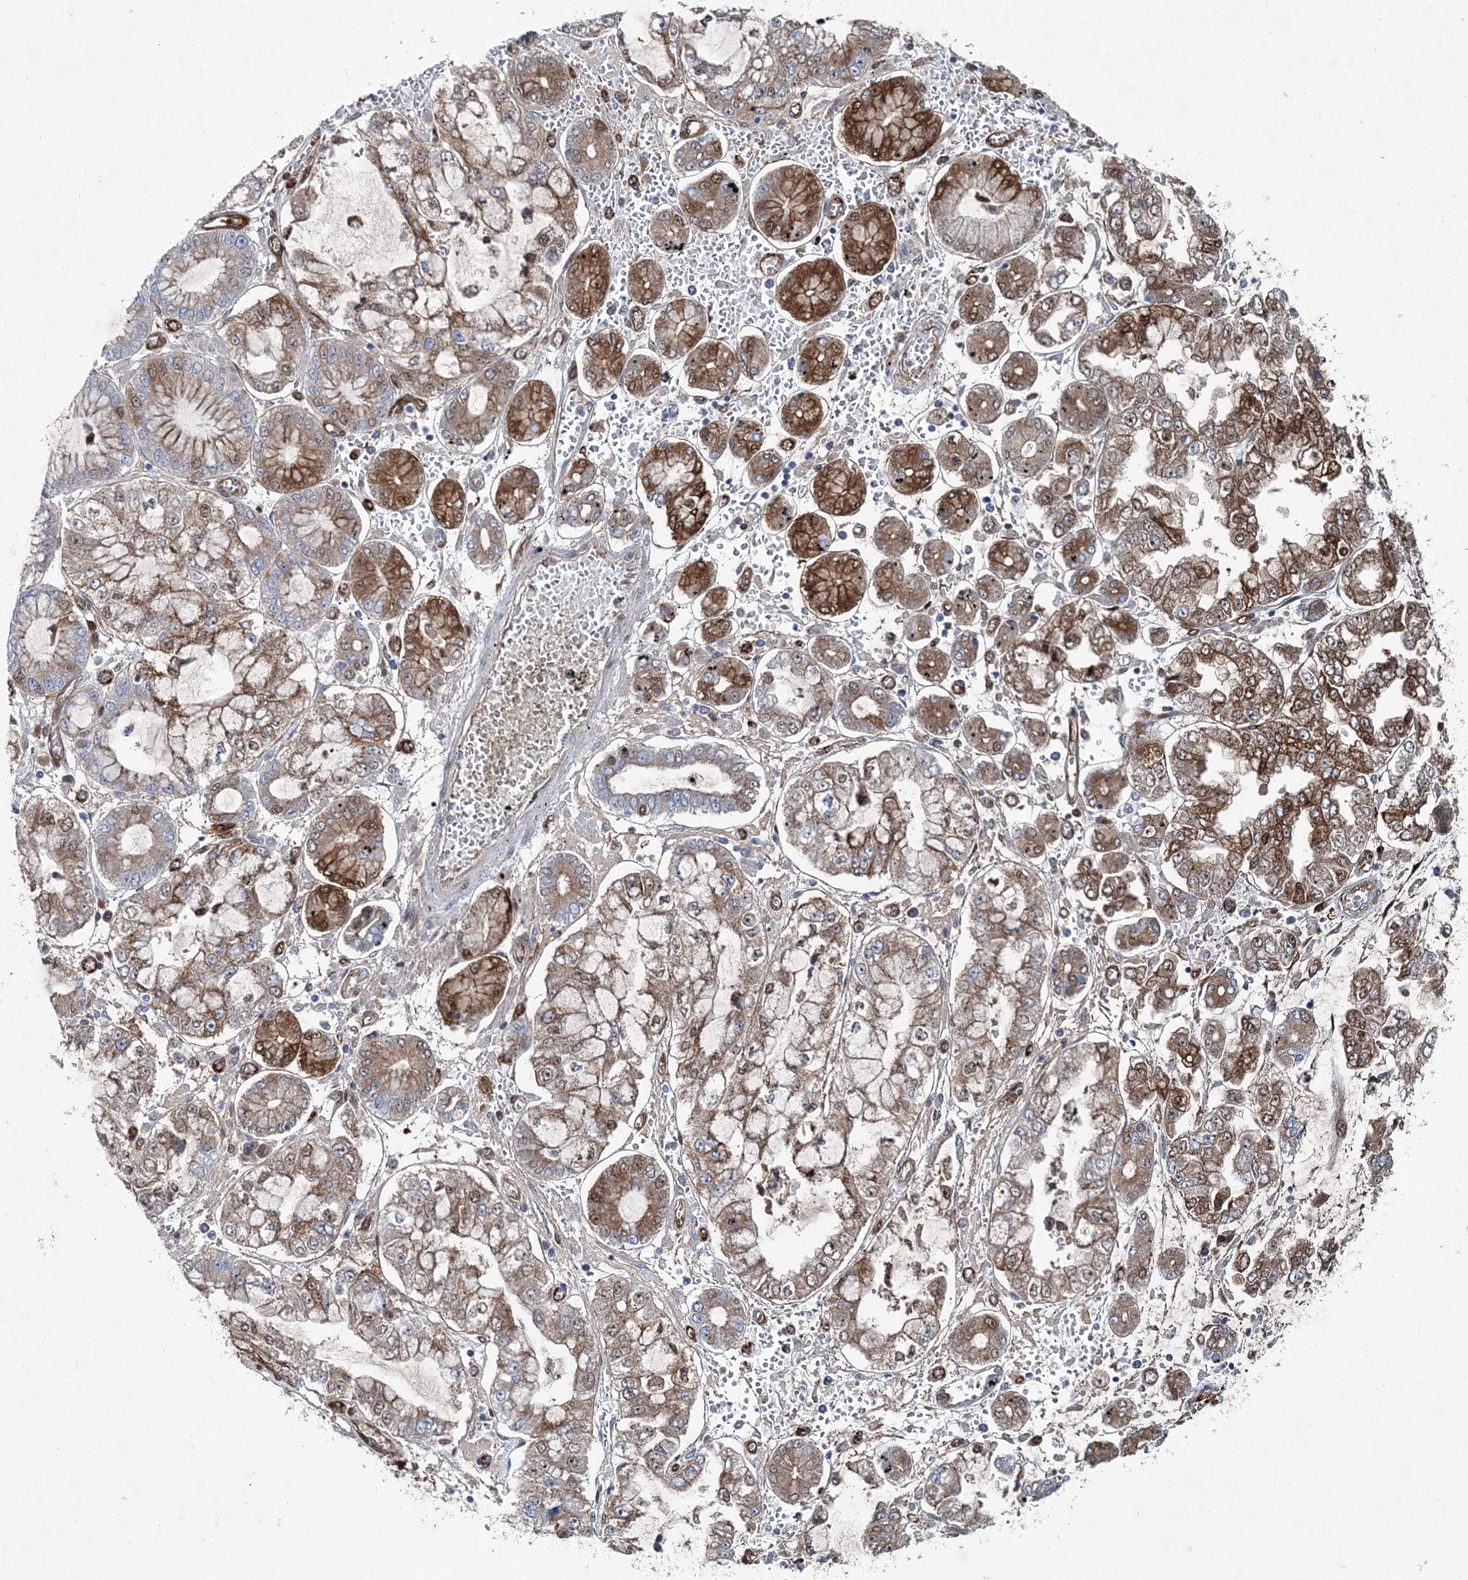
{"staining": {"intensity": "moderate", "quantity": ">75%", "location": "cytoplasmic/membranous,nuclear"}, "tissue": "stomach cancer", "cell_type": "Tumor cells", "image_type": "cancer", "snomed": [{"axis": "morphology", "description": "Adenocarcinoma, NOS"}, {"axis": "topography", "description": "Stomach"}], "caption": "Immunohistochemical staining of stomach adenocarcinoma displays medium levels of moderate cytoplasmic/membranous and nuclear expression in approximately >75% of tumor cells.", "gene": "SPOPL", "patient": {"sex": "male", "age": 76}}